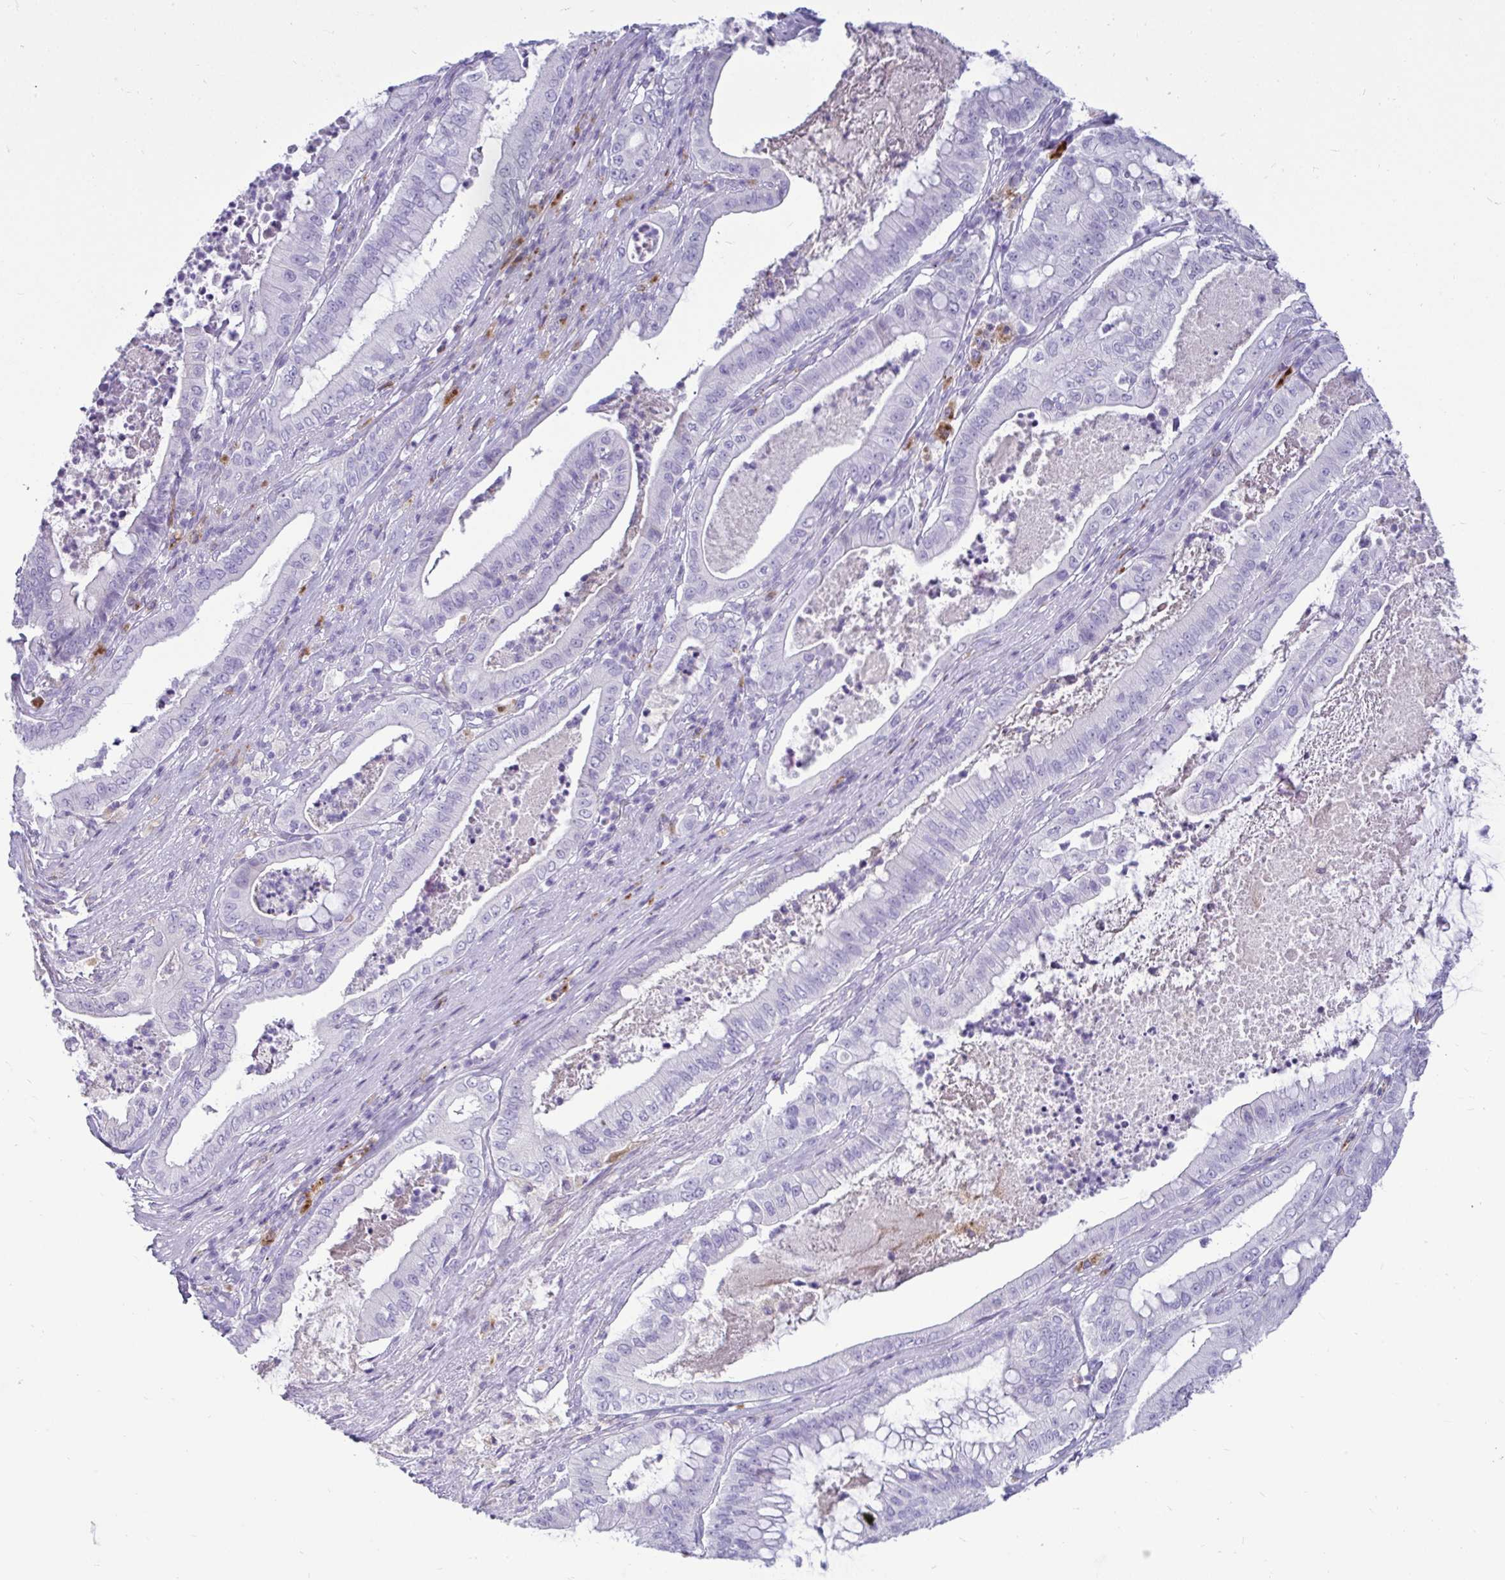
{"staining": {"intensity": "negative", "quantity": "none", "location": "none"}, "tissue": "pancreatic cancer", "cell_type": "Tumor cells", "image_type": "cancer", "snomed": [{"axis": "morphology", "description": "Adenocarcinoma, NOS"}, {"axis": "topography", "description": "Pancreas"}], "caption": "Tumor cells are negative for protein expression in human pancreatic cancer (adenocarcinoma).", "gene": "CTSZ", "patient": {"sex": "male", "age": 71}}